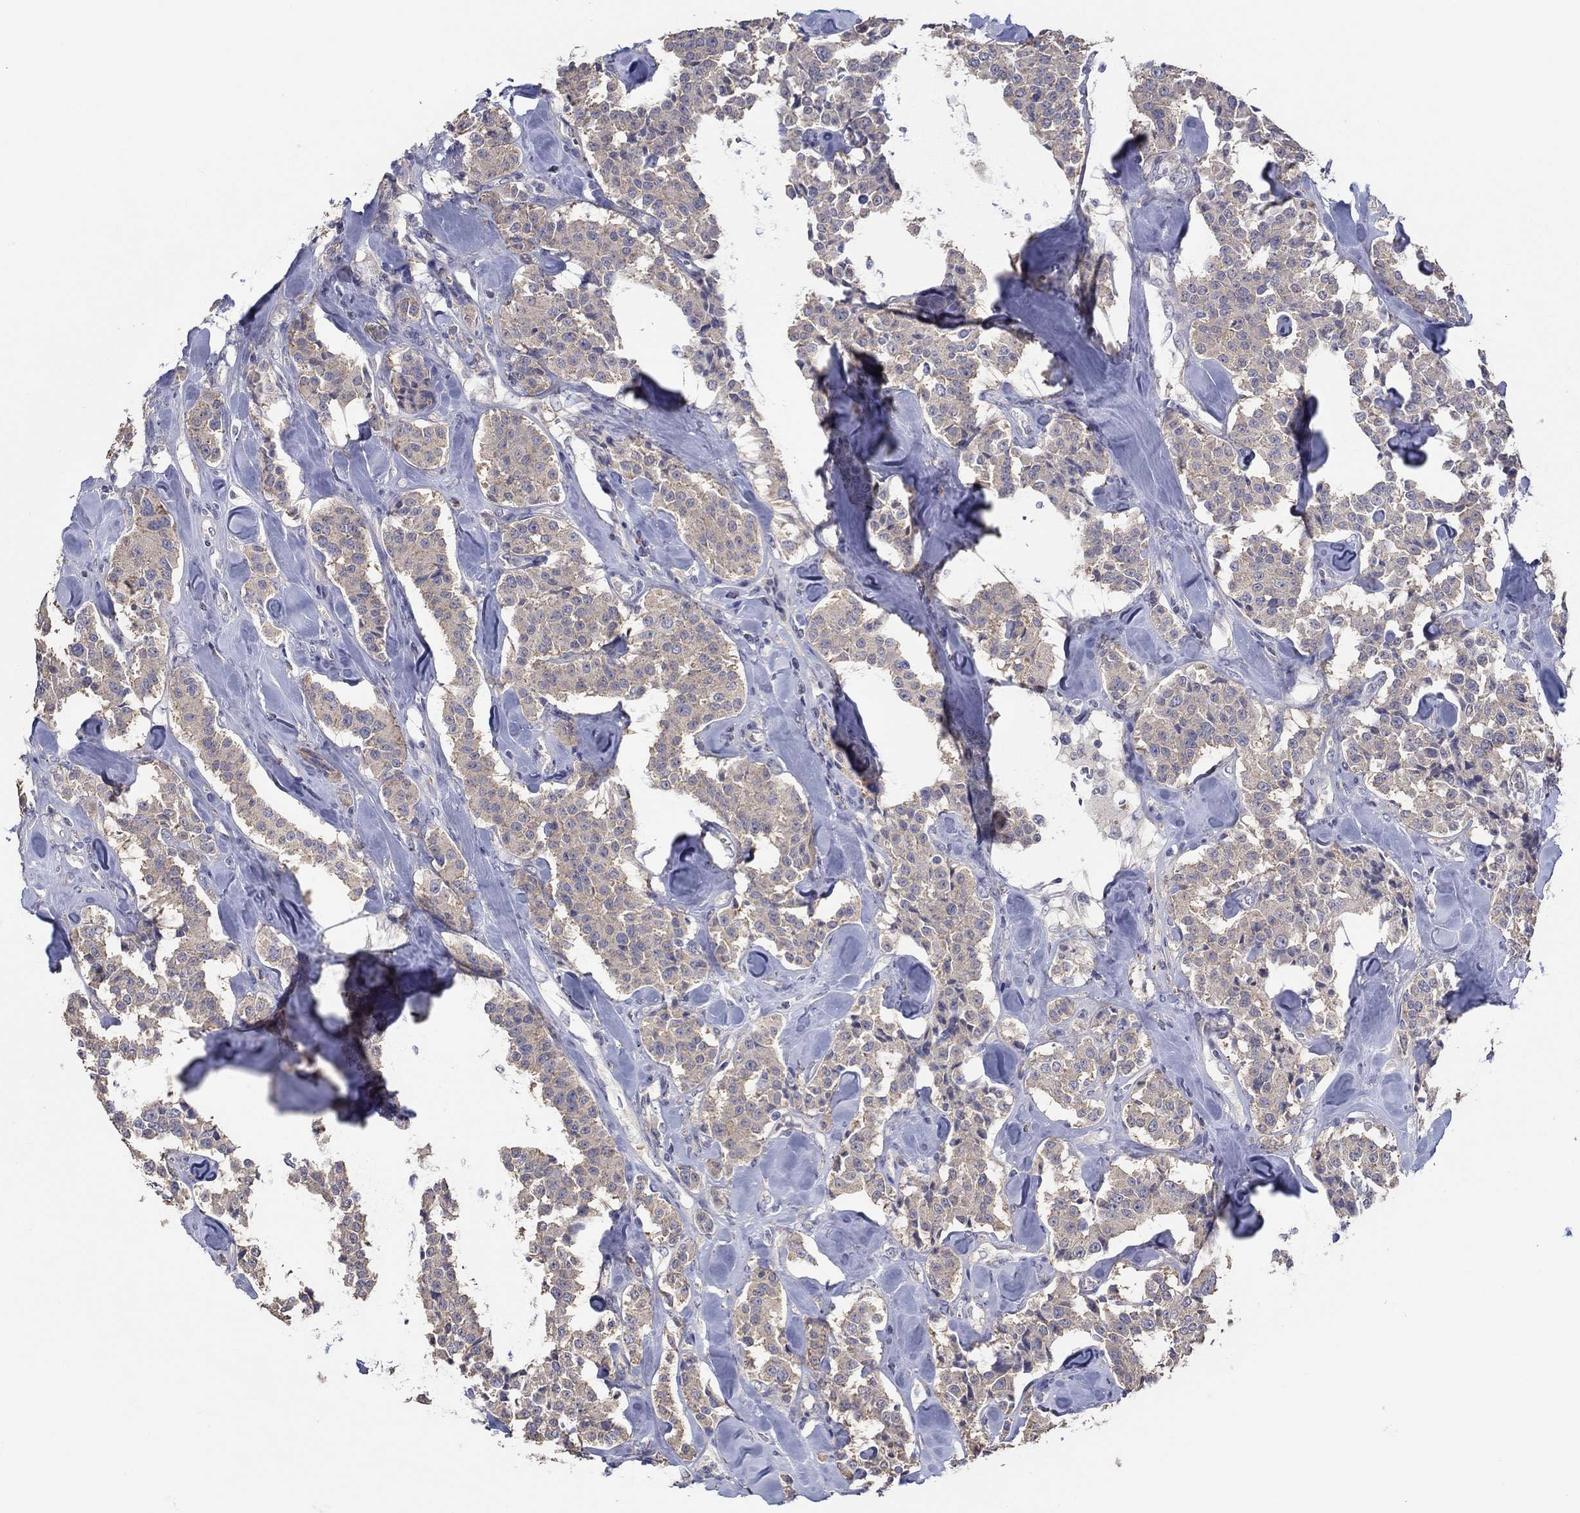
{"staining": {"intensity": "weak", "quantity": ">75%", "location": "cytoplasmic/membranous"}, "tissue": "carcinoid", "cell_type": "Tumor cells", "image_type": "cancer", "snomed": [{"axis": "morphology", "description": "Carcinoid, malignant, NOS"}, {"axis": "topography", "description": "Pancreas"}], "caption": "Protein expression analysis of human carcinoid (malignant) reveals weak cytoplasmic/membranous expression in approximately >75% of tumor cells. (brown staining indicates protein expression, while blue staining denotes nuclei).", "gene": "DOCK3", "patient": {"sex": "male", "age": 41}}